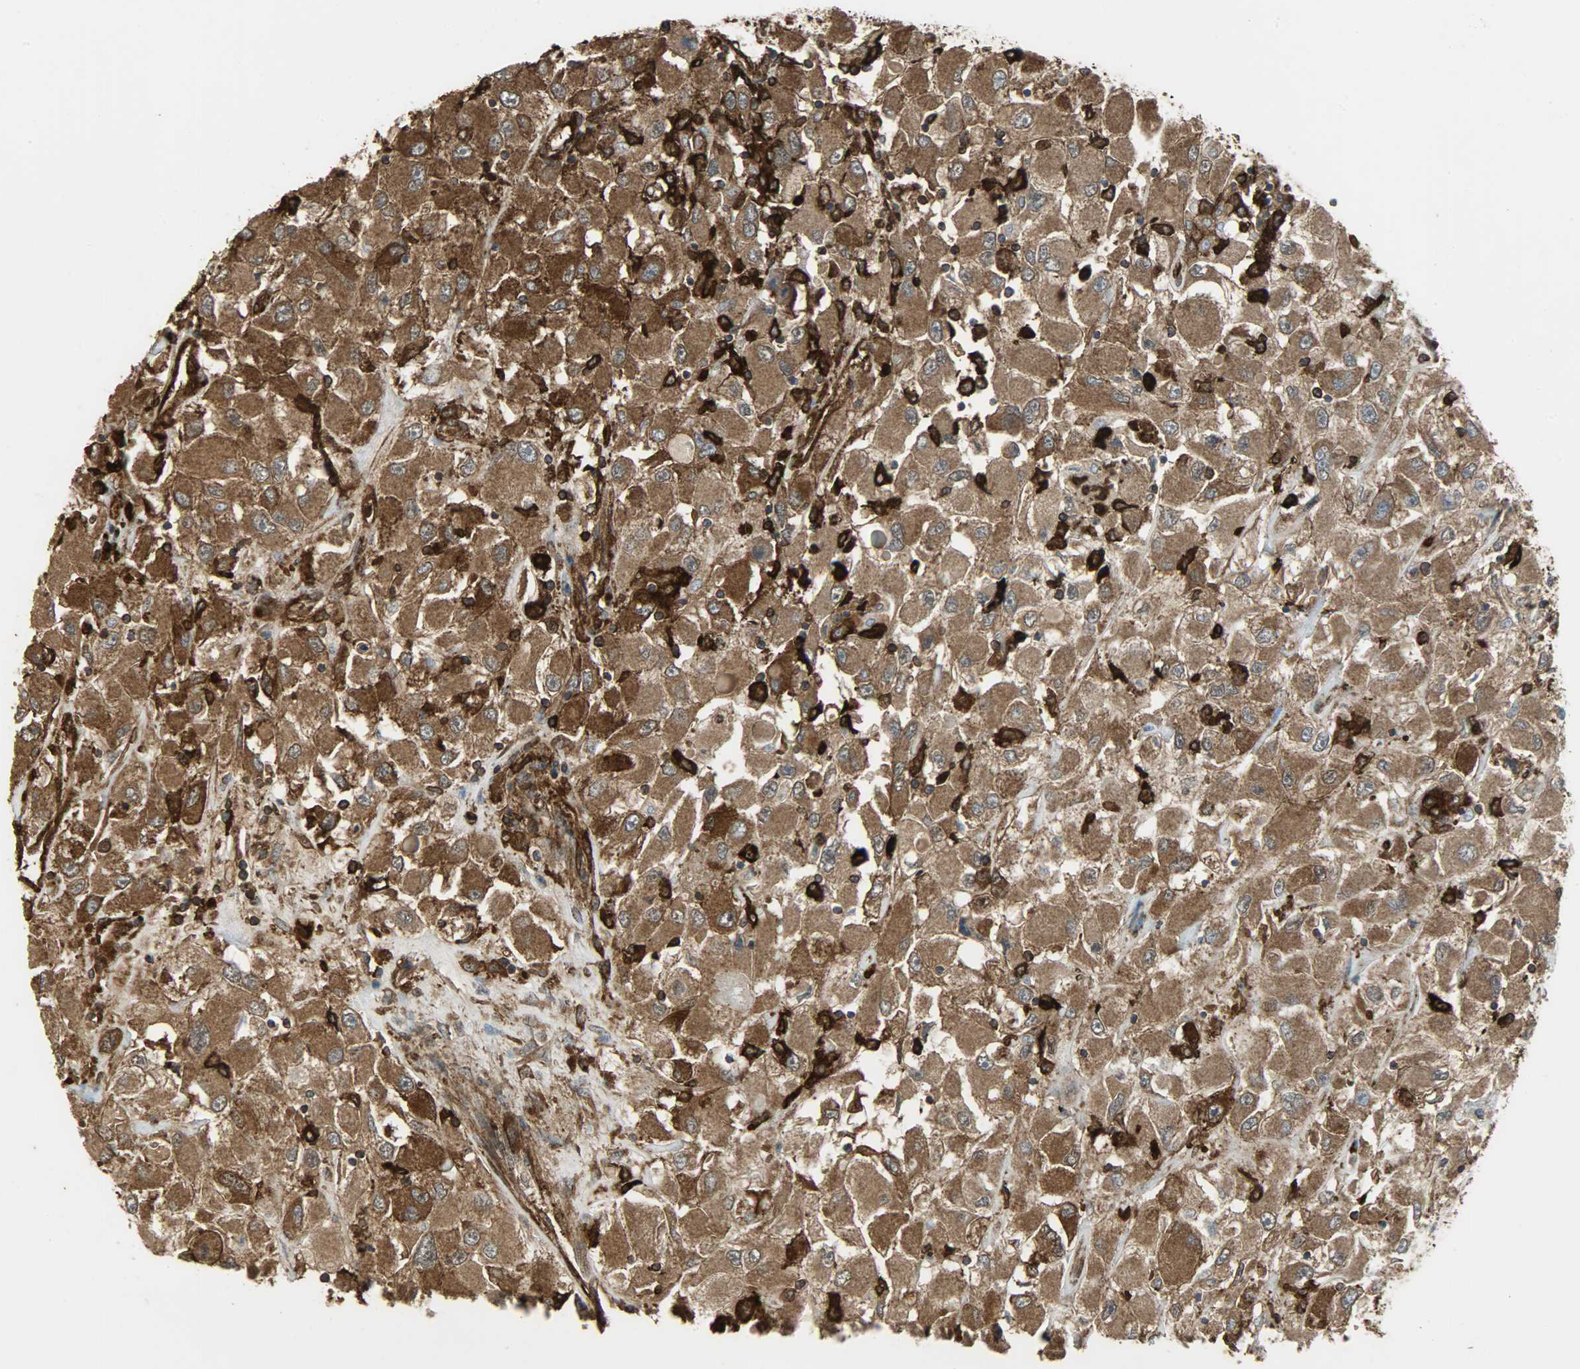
{"staining": {"intensity": "strong", "quantity": ">75%", "location": "cytoplasmic/membranous"}, "tissue": "renal cancer", "cell_type": "Tumor cells", "image_type": "cancer", "snomed": [{"axis": "morphology", "description": "Adenocarcinoma, NOS"}, {"axis": "topography", "description": "Kidney"}], "caption": "Strong cytoplasmic/membranous staining for a protein is seen in approximately >75% of tumor cells of renal cancer (adenocarcinoma) using immunohistochemistry.", "gene": "VASP", "patient": {"sex": "female", "age": 52}}